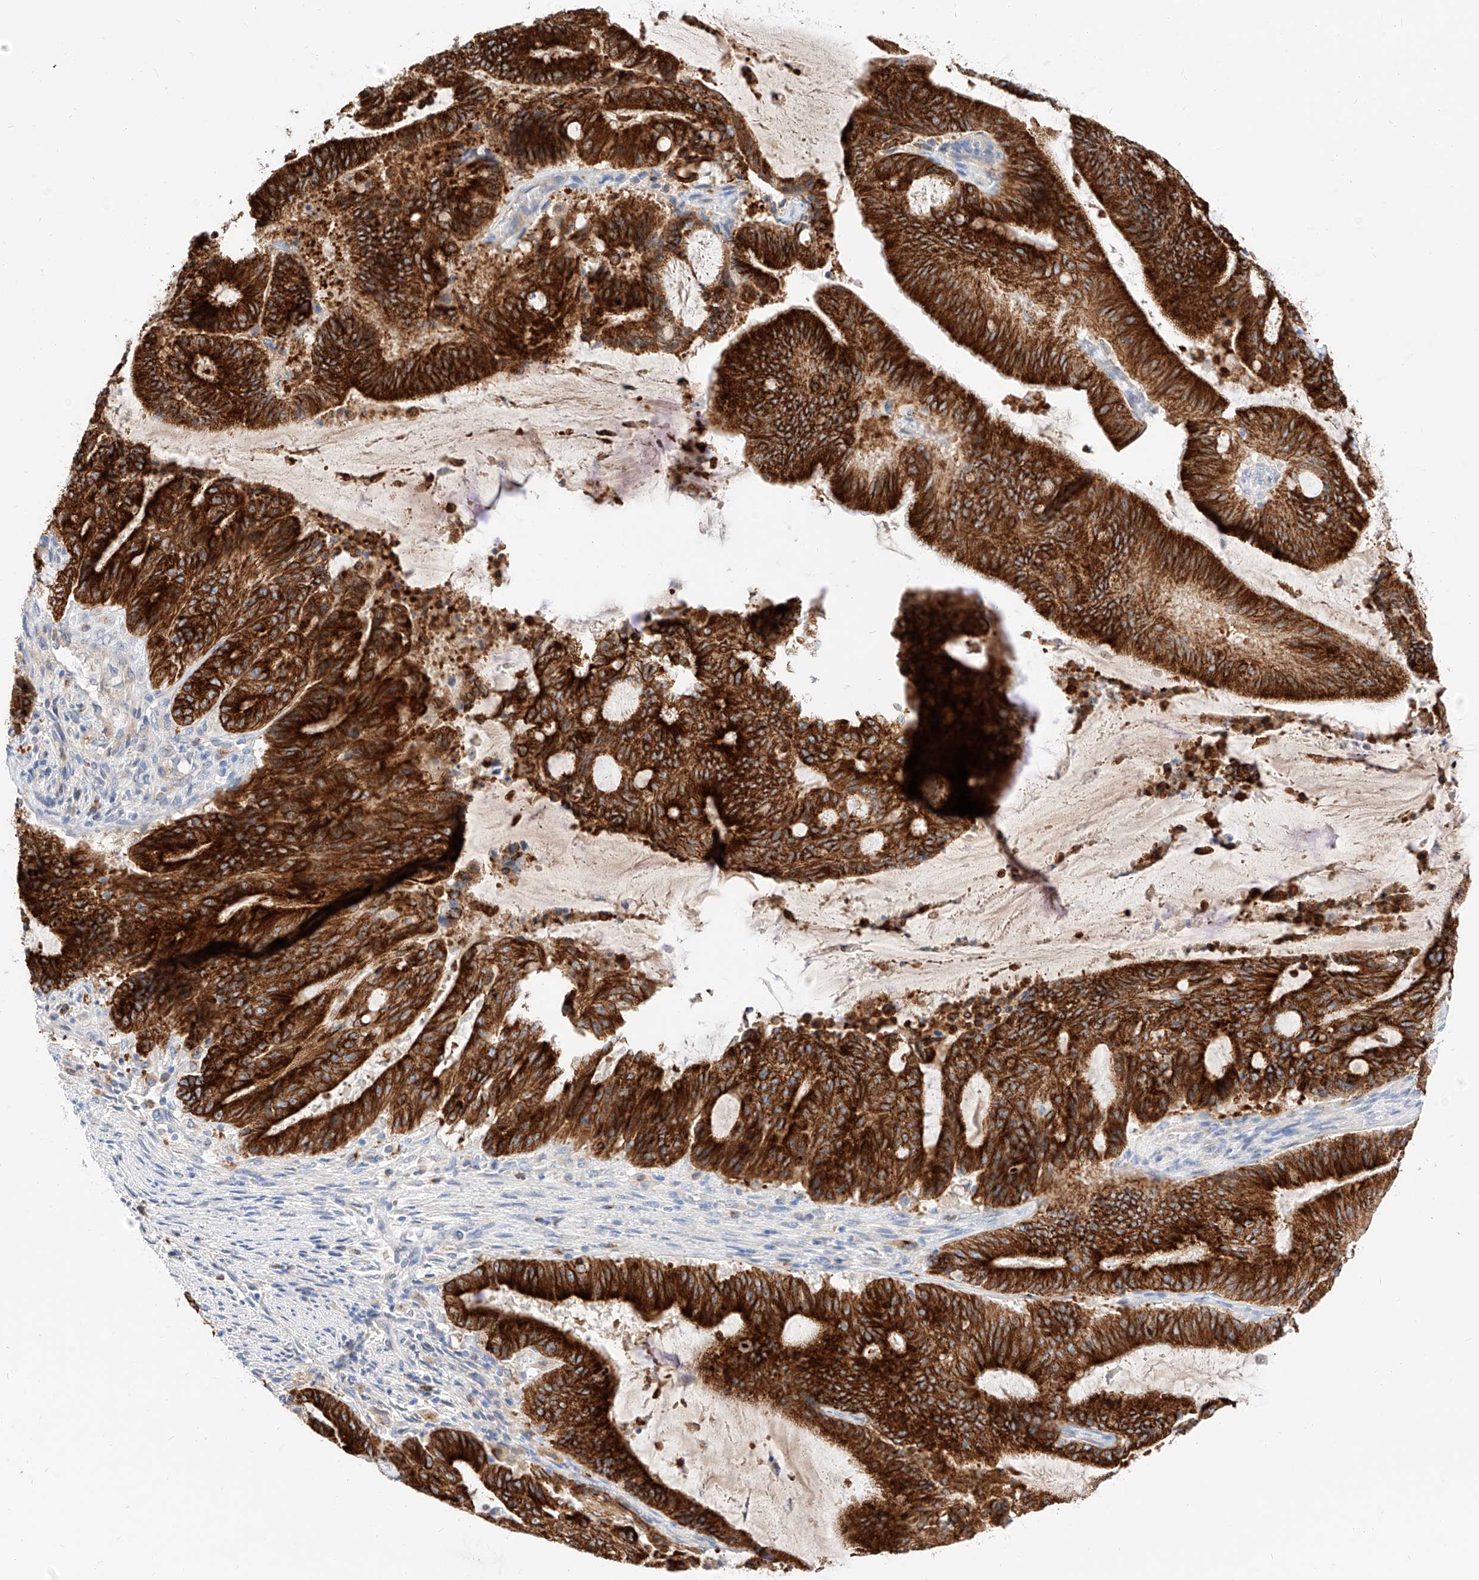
{"staining": {"intensity": "strong", "quantity": ">75%", "location": "cytoplasmic/membranous"}, "tissue": "liver cancer", "cell_type": "Tumor cells", "image_type": "cancer", "snomed": [{"axis": "morphology", "description": "Normal tissue, NOS"}, {"axis": "morphology", "description": "Cholangiocarcinoma"}, {"axis": "topography", "description": "Liver"}, {"axis": "topography", "description": "Peripheral nerve tissue"}], "caption": "Liver cancer (cholangiocarcinoma) stained with a brown dye displays strong cytoplasmic/membranous positive expression in approximately >75% of tumor cells.", "gene": "MAP7", "patient": {"sex": "female", "age": 73}}